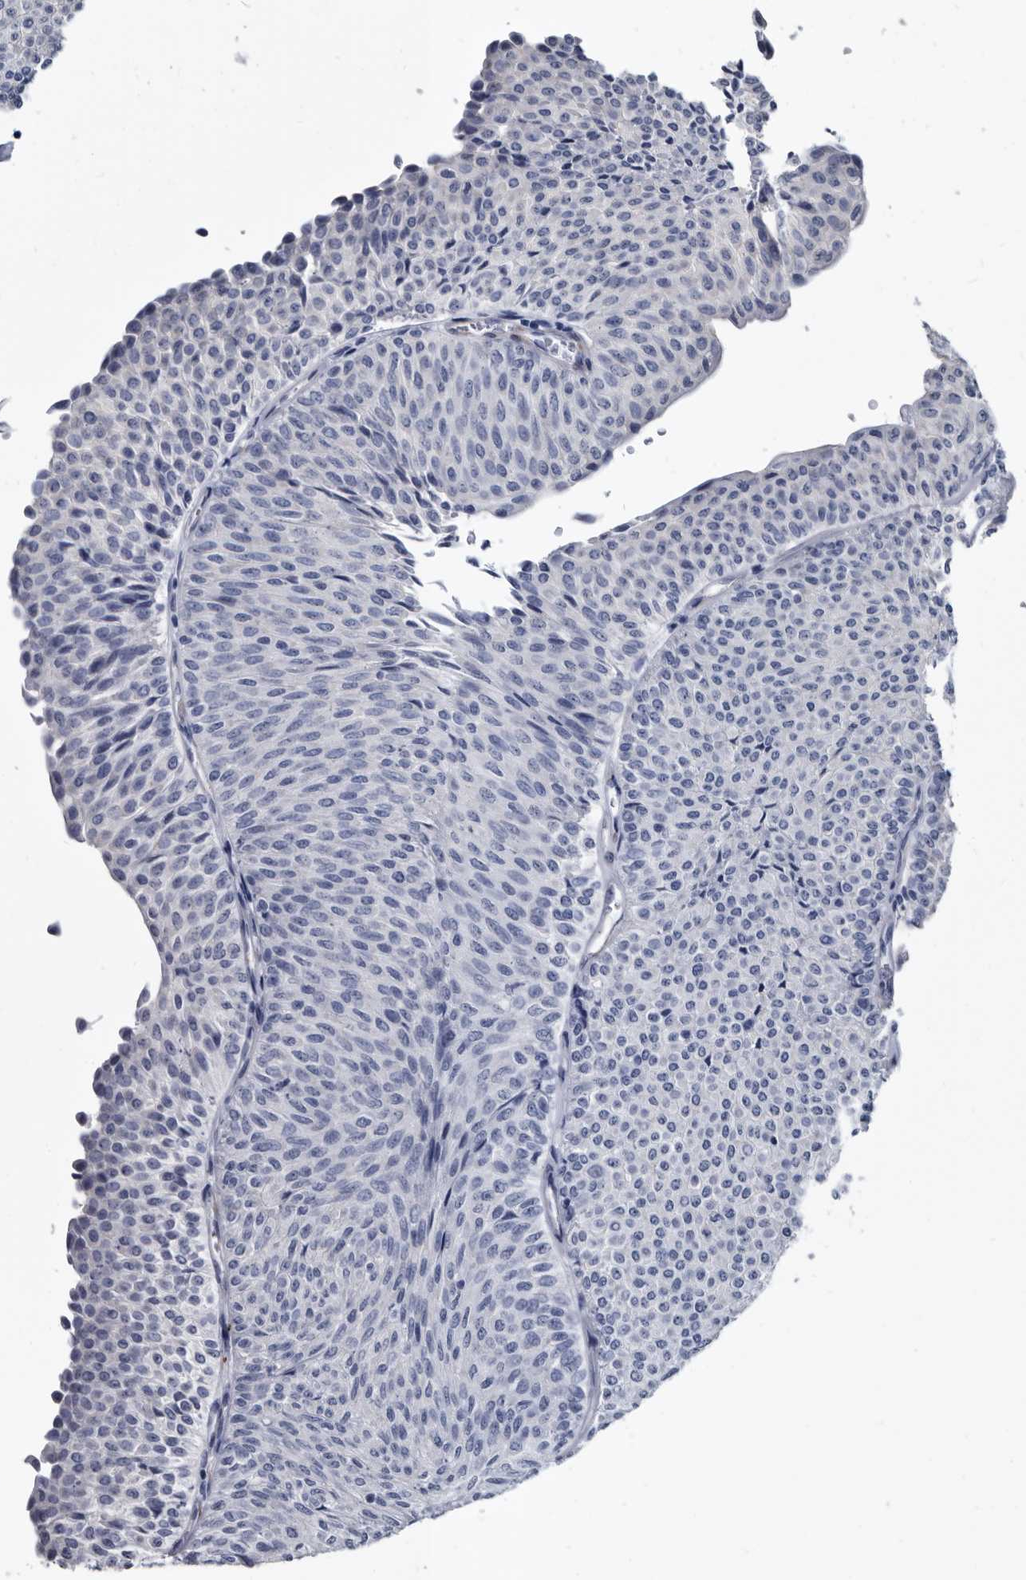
{"staining": {"intensity": "negative", "quantity": "none", "location": "none"}, "tissue": "urothelial cancer", "cell_type": "Tumor cells", "image_type": "cancer", "snomed": [{"axis": "morphology", "description": "Urothelial carcinoma, Low grade"}, {"axis": "topography", "description": "Urinary bladder"}], "caption": "IHC histopathology image of neoplastic tissue: human urothelial cancer stained with DAB displays no significant protein staining in tumor cells.", "gene": "PRSS8", "patient": {"sex": "male", "age": 78}}